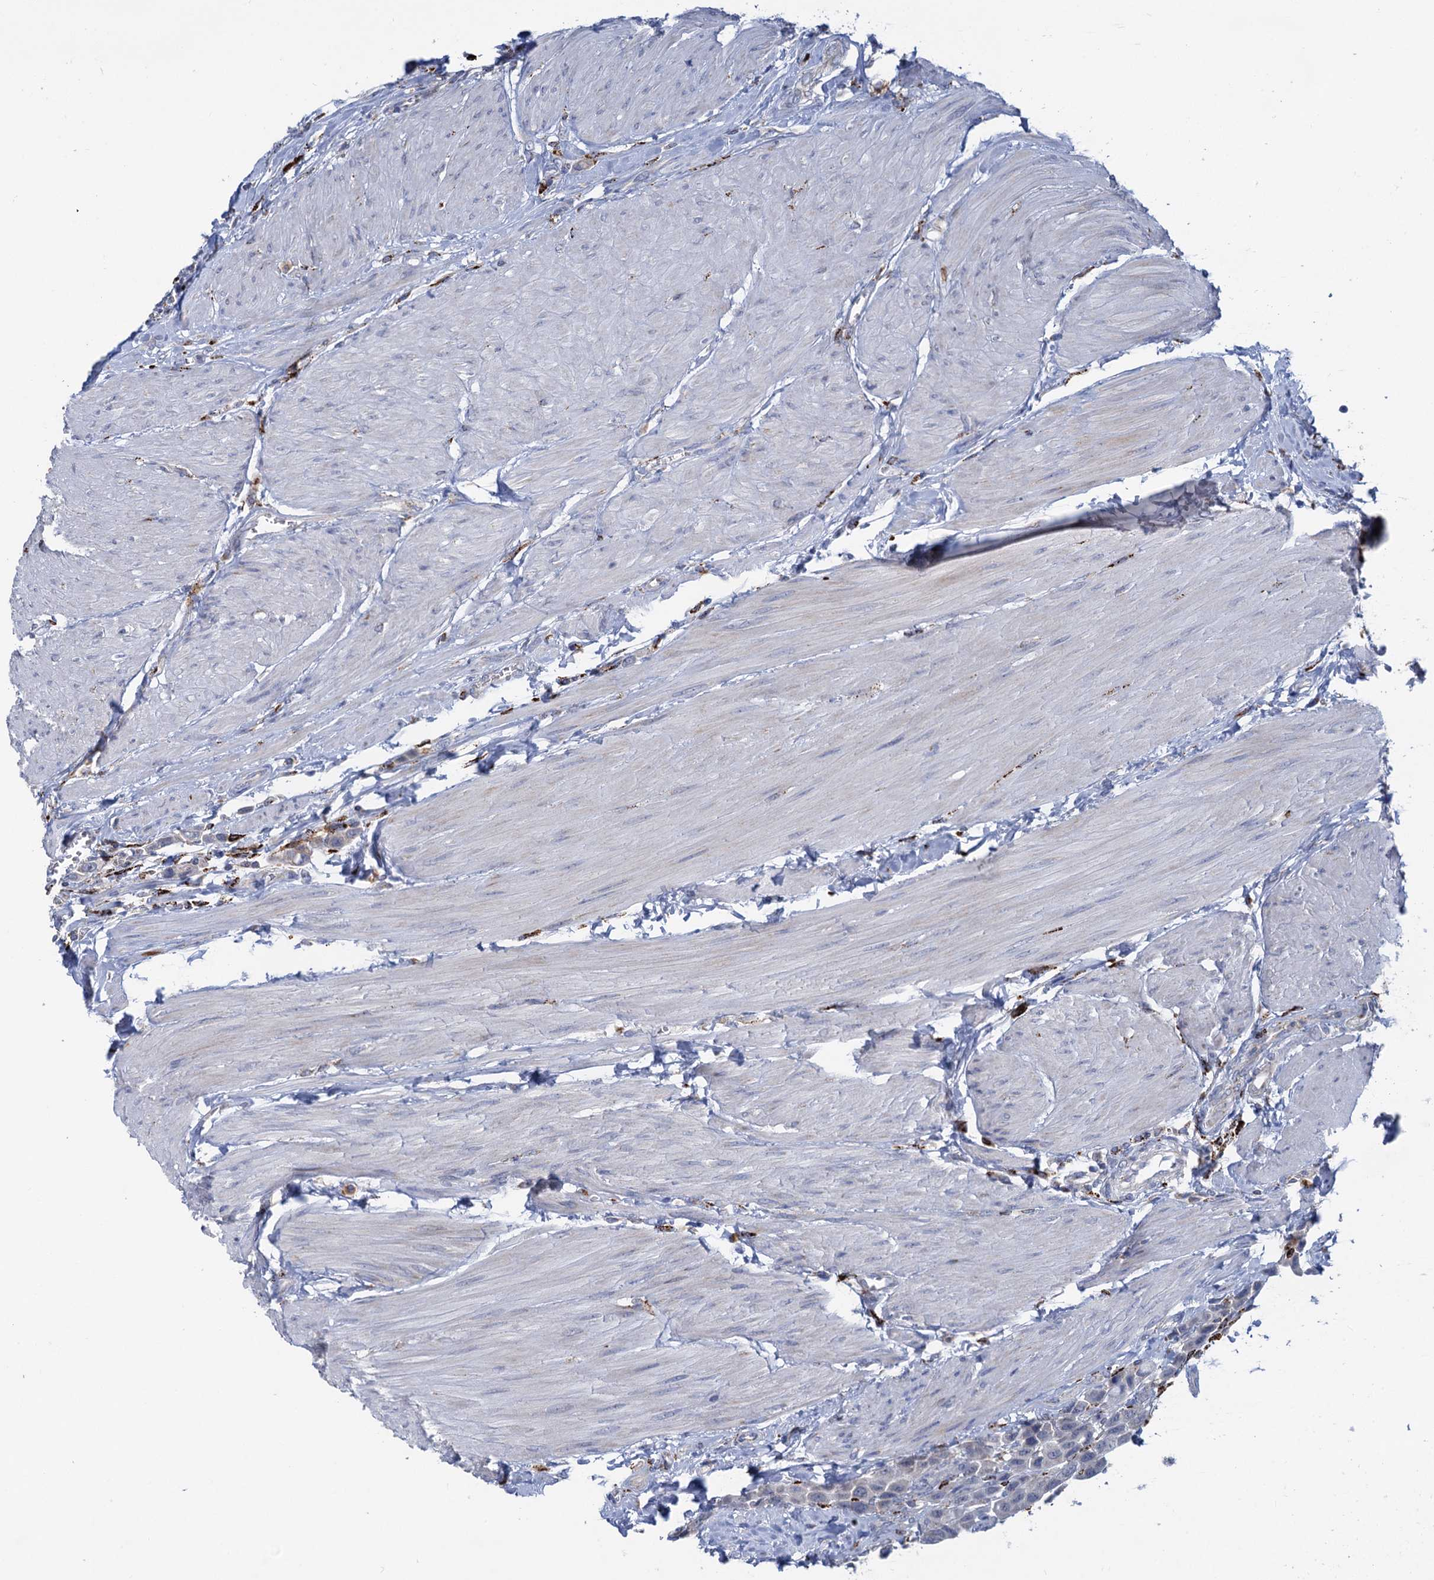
{"staining": {"intensity": "negative", "quantity": "none", "location": "none"}, "tissue": "urothelial cancer", "cell_type": "Tumor cells", "image_type": "cancer", "snomed": [{"axis": "morphology", "description": "Urothelial carcinoma, High grade"}, {"axis": "topography", "description": "Urinary bladder"}], "caption": "IHC image of urothelial cancer stained for a protein (brown), which displays no positivity in tumor cells.", "gene": "ANKS3", "patient": {"sex": "male", "age": 50}}